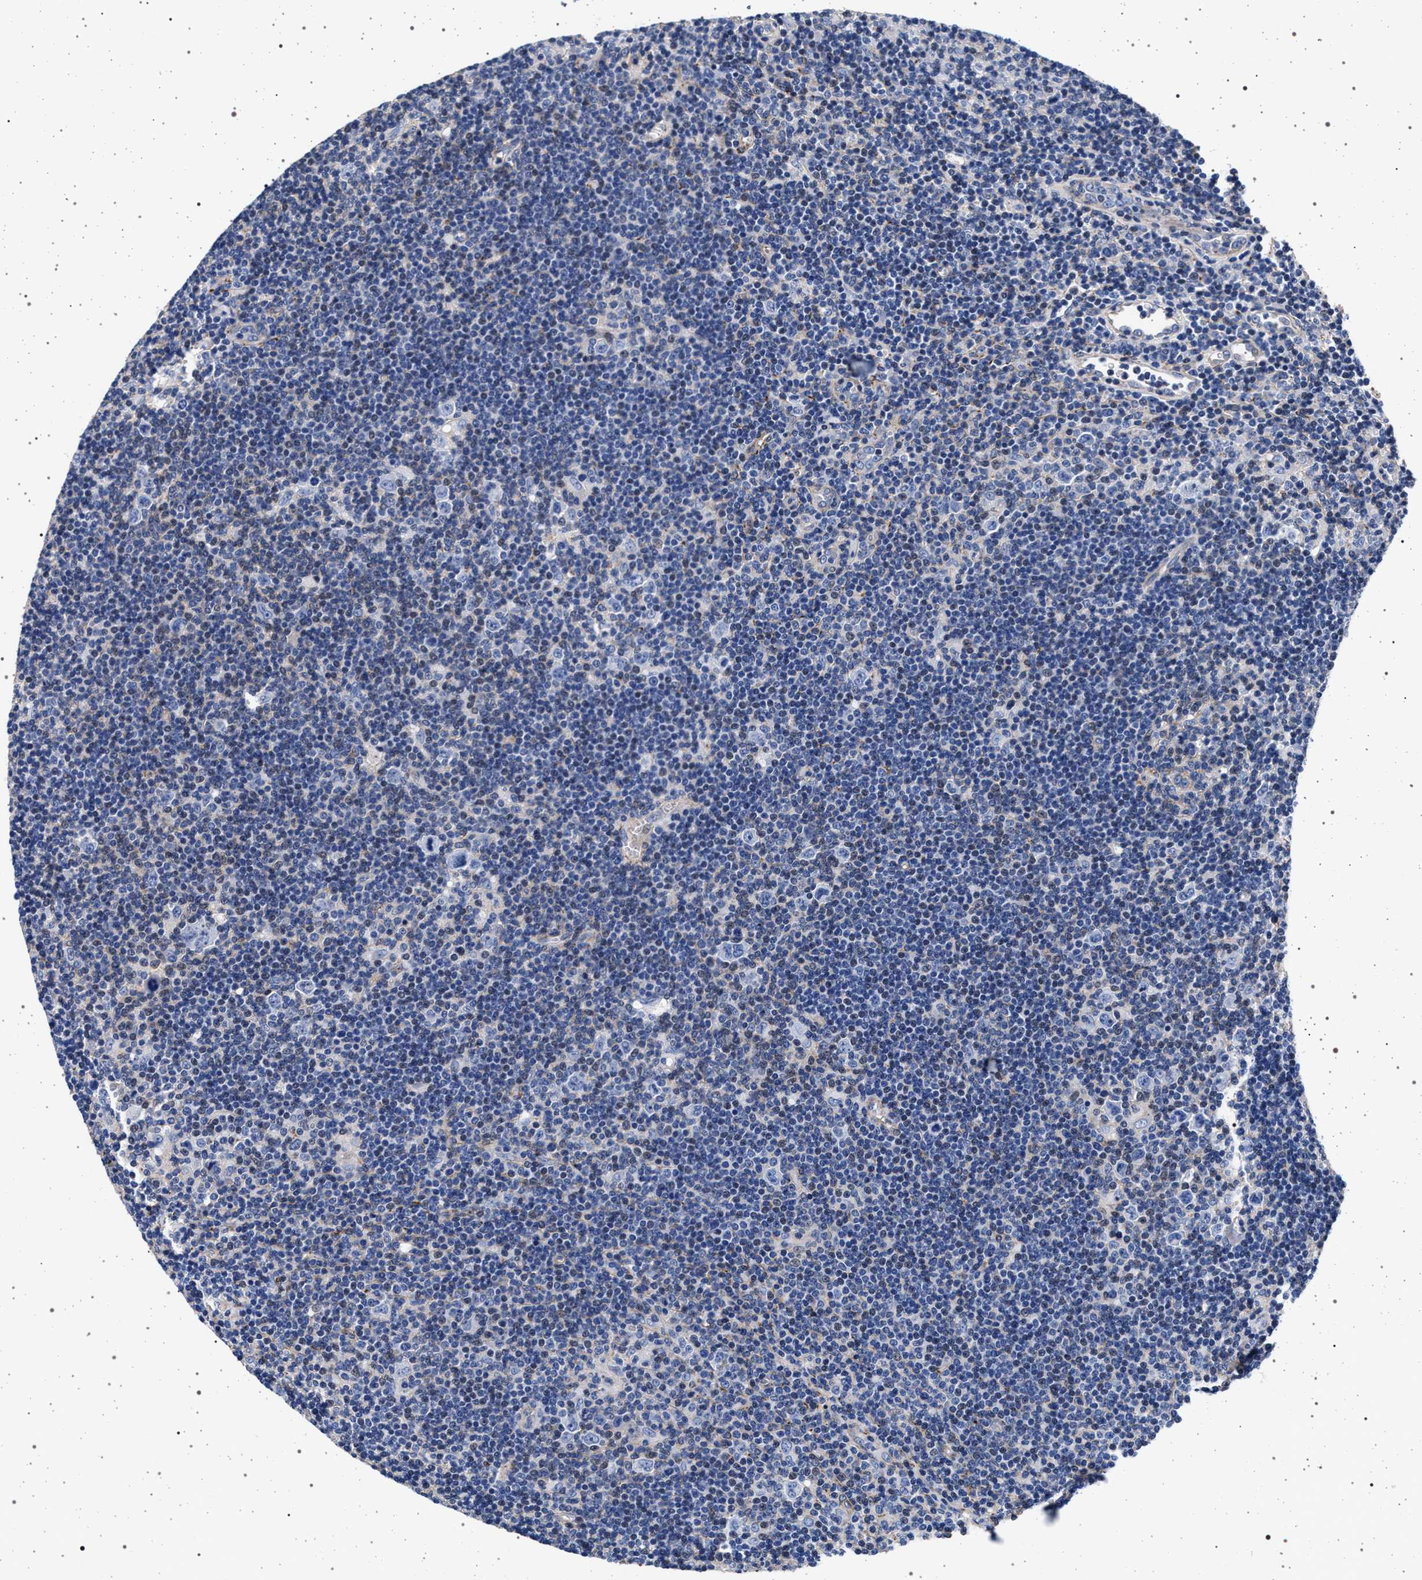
{"staining": {"intensity": "negative", "quantity": "none", "location": "none"}, "tissue": "lymphoma", "cell_type": "Tumor cells", "image_type": "cancer", "snomed": [{"axis": "morphology", "description": "Hodgkin's disease, NOS"}, {"axis": "topography", "description": "Lymph node"}], "caption": "Histopathology image shows no significant protein positivity in tumor cells of Hodgkin's disease.", "gene": "SLC9A1", "patient": {"sex": "female", "age": 57}}